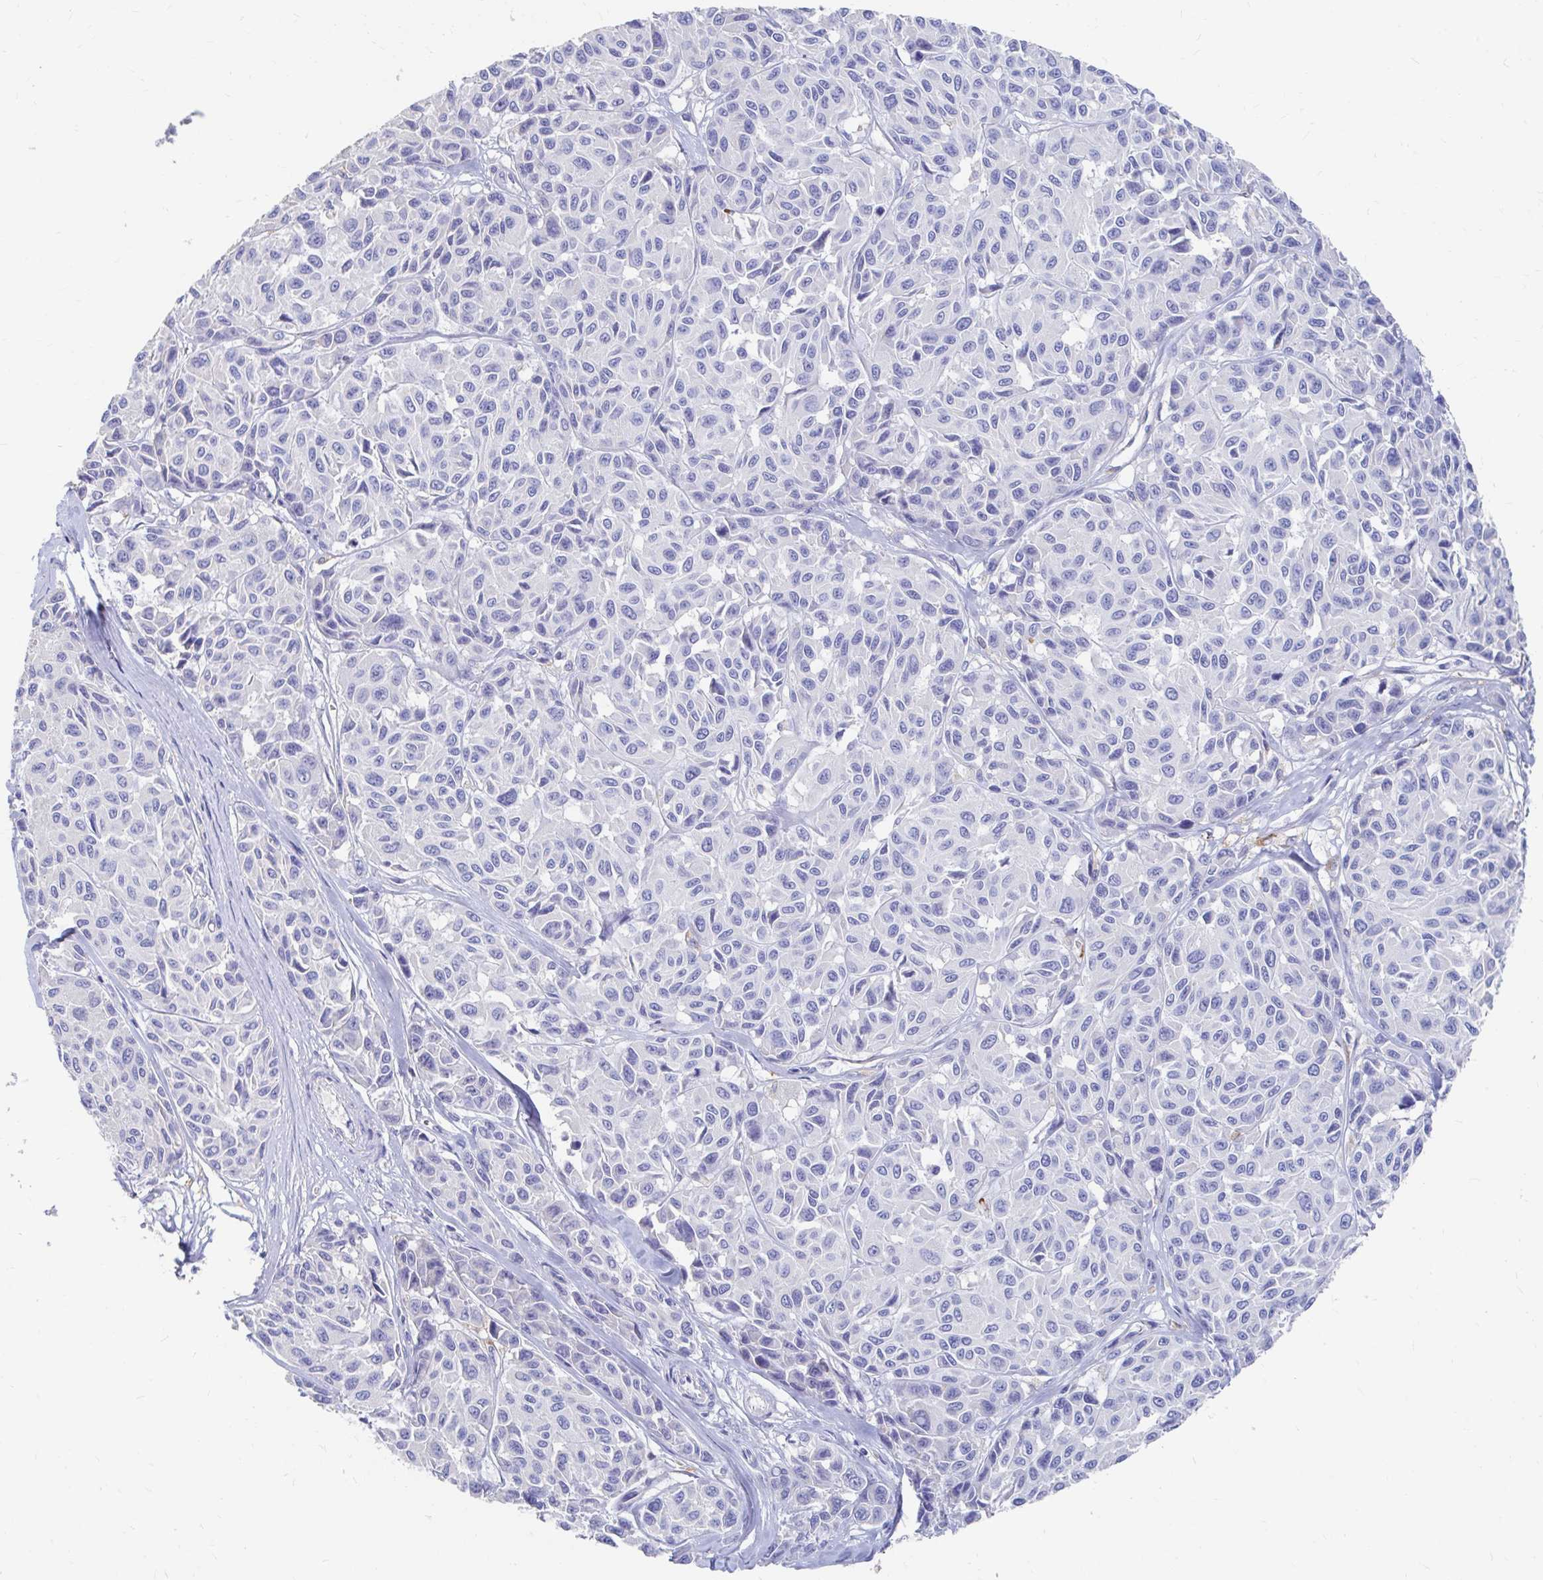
{"staining": {"intensity": "negative", "quantity": "none", "location": "none"}, "tissue": "melanoma", "cell_type": "Tumor cells", "image_type": "cancer", "snomed": [{"axis": "morphology", "description": "Malignant melanoma, NOS"}, {"axis": "topography", "description": "Skin"}], "caption": "Melanoma was stained to show a protein in brown. There is no significant expression in tumor cells.", "gene": "LAMC3", "patient": {"sex": "female", "age": 66}}